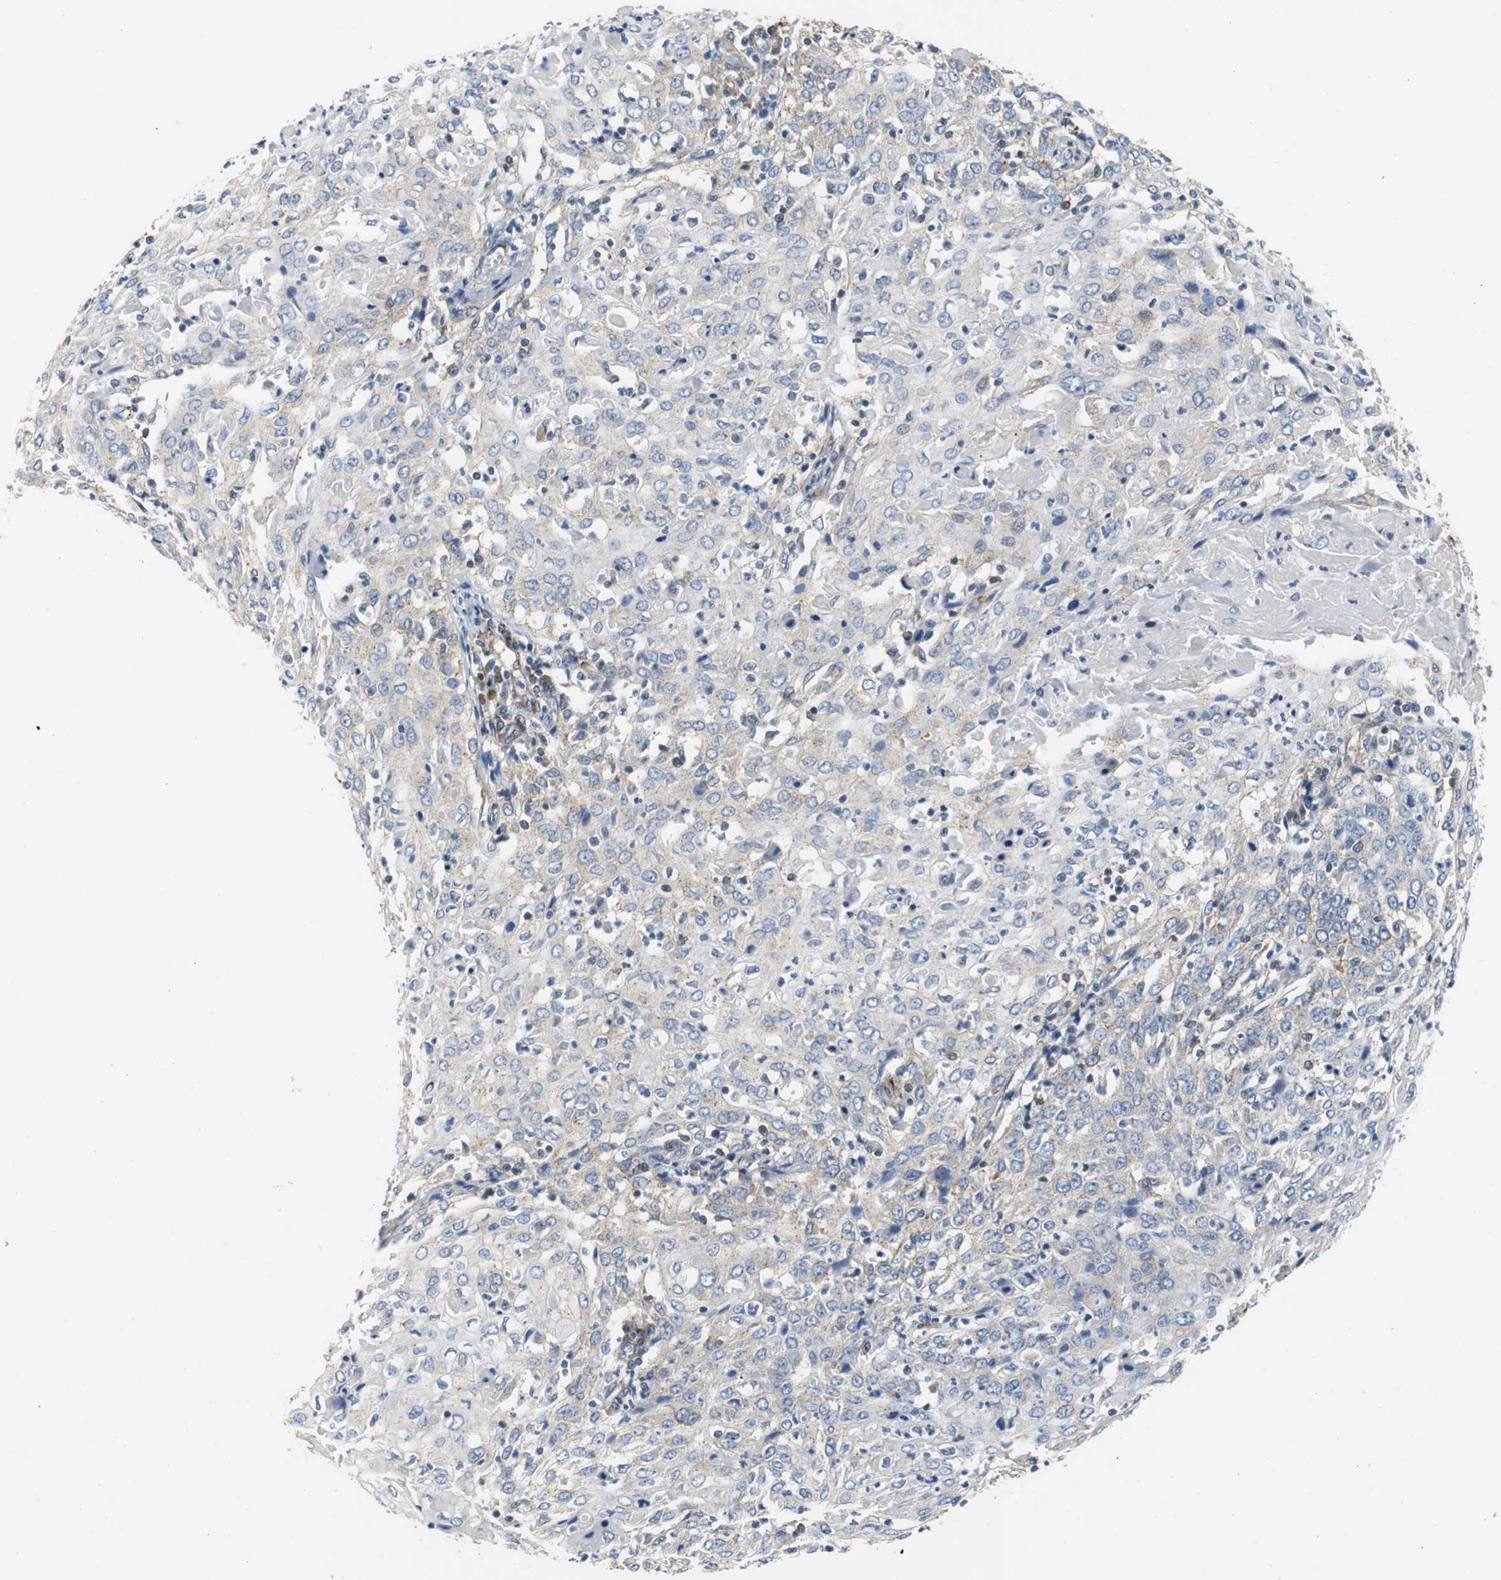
{"staining": {"intensity": "weak", "quantity": ">75%", "location": "cytoplasmic/membranous"}, "tissue": "cervical cancer", "cell_type": "Tumor cells", "image_type": "cancer", "snomed": [{"axis": "morphology", "description": "Squamous cell carcinoma, NOS"}, {"axis": "topography", "description": "Cervix"}], "caption": "Cervical squamous cell carcinoma was stained to show a protein in brown. There is low levels of weak cytoplasmic/membranous positivity in approximately >75% of tumor cells.", "gene": "ISCU", "patient": {"sex": "female", "age": 39}}